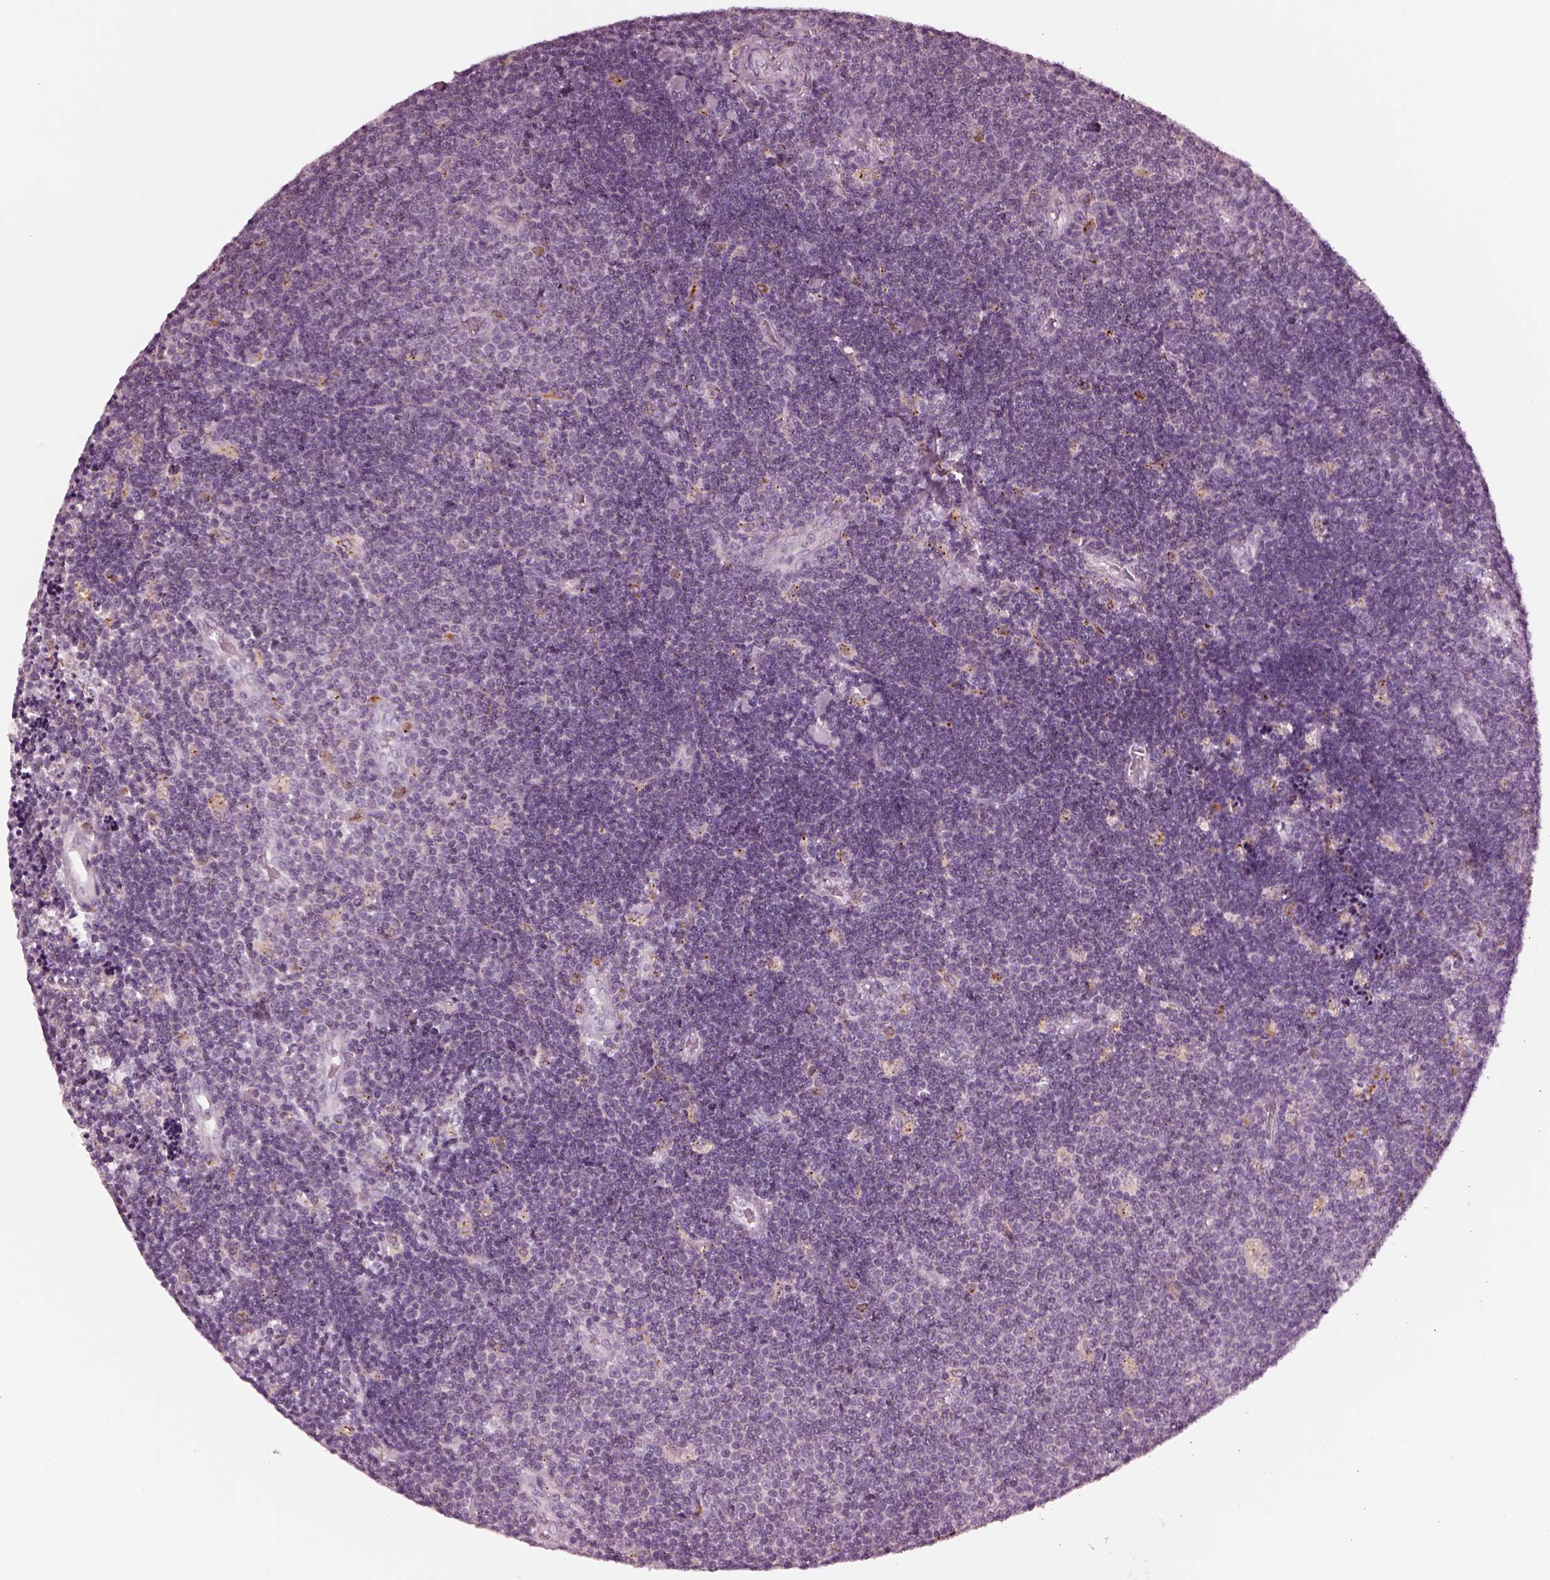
{"staining": {"intensity": "negative", "quantity": "none", "location": "none"}, "tissue": "lymphoma", "cell_type": "Tumor cells", "image_type": "cancer", "snomed": [{"axis": "morphology", "description": "Malignant lymphoma, non-Hodgkin's type, Low grade"}, {"axis": "topography", "description": "Brain"}], "caption": "An IHC histopathology image of lymphoma is shown. There is no staining in tumor cells of lymphoma. (DAB (3,3'-diaminobenzidine) IHC with hematoxylin counter stain).", "gene": "SLAMF8", "patient": {"sex": "female", "age": 66}}